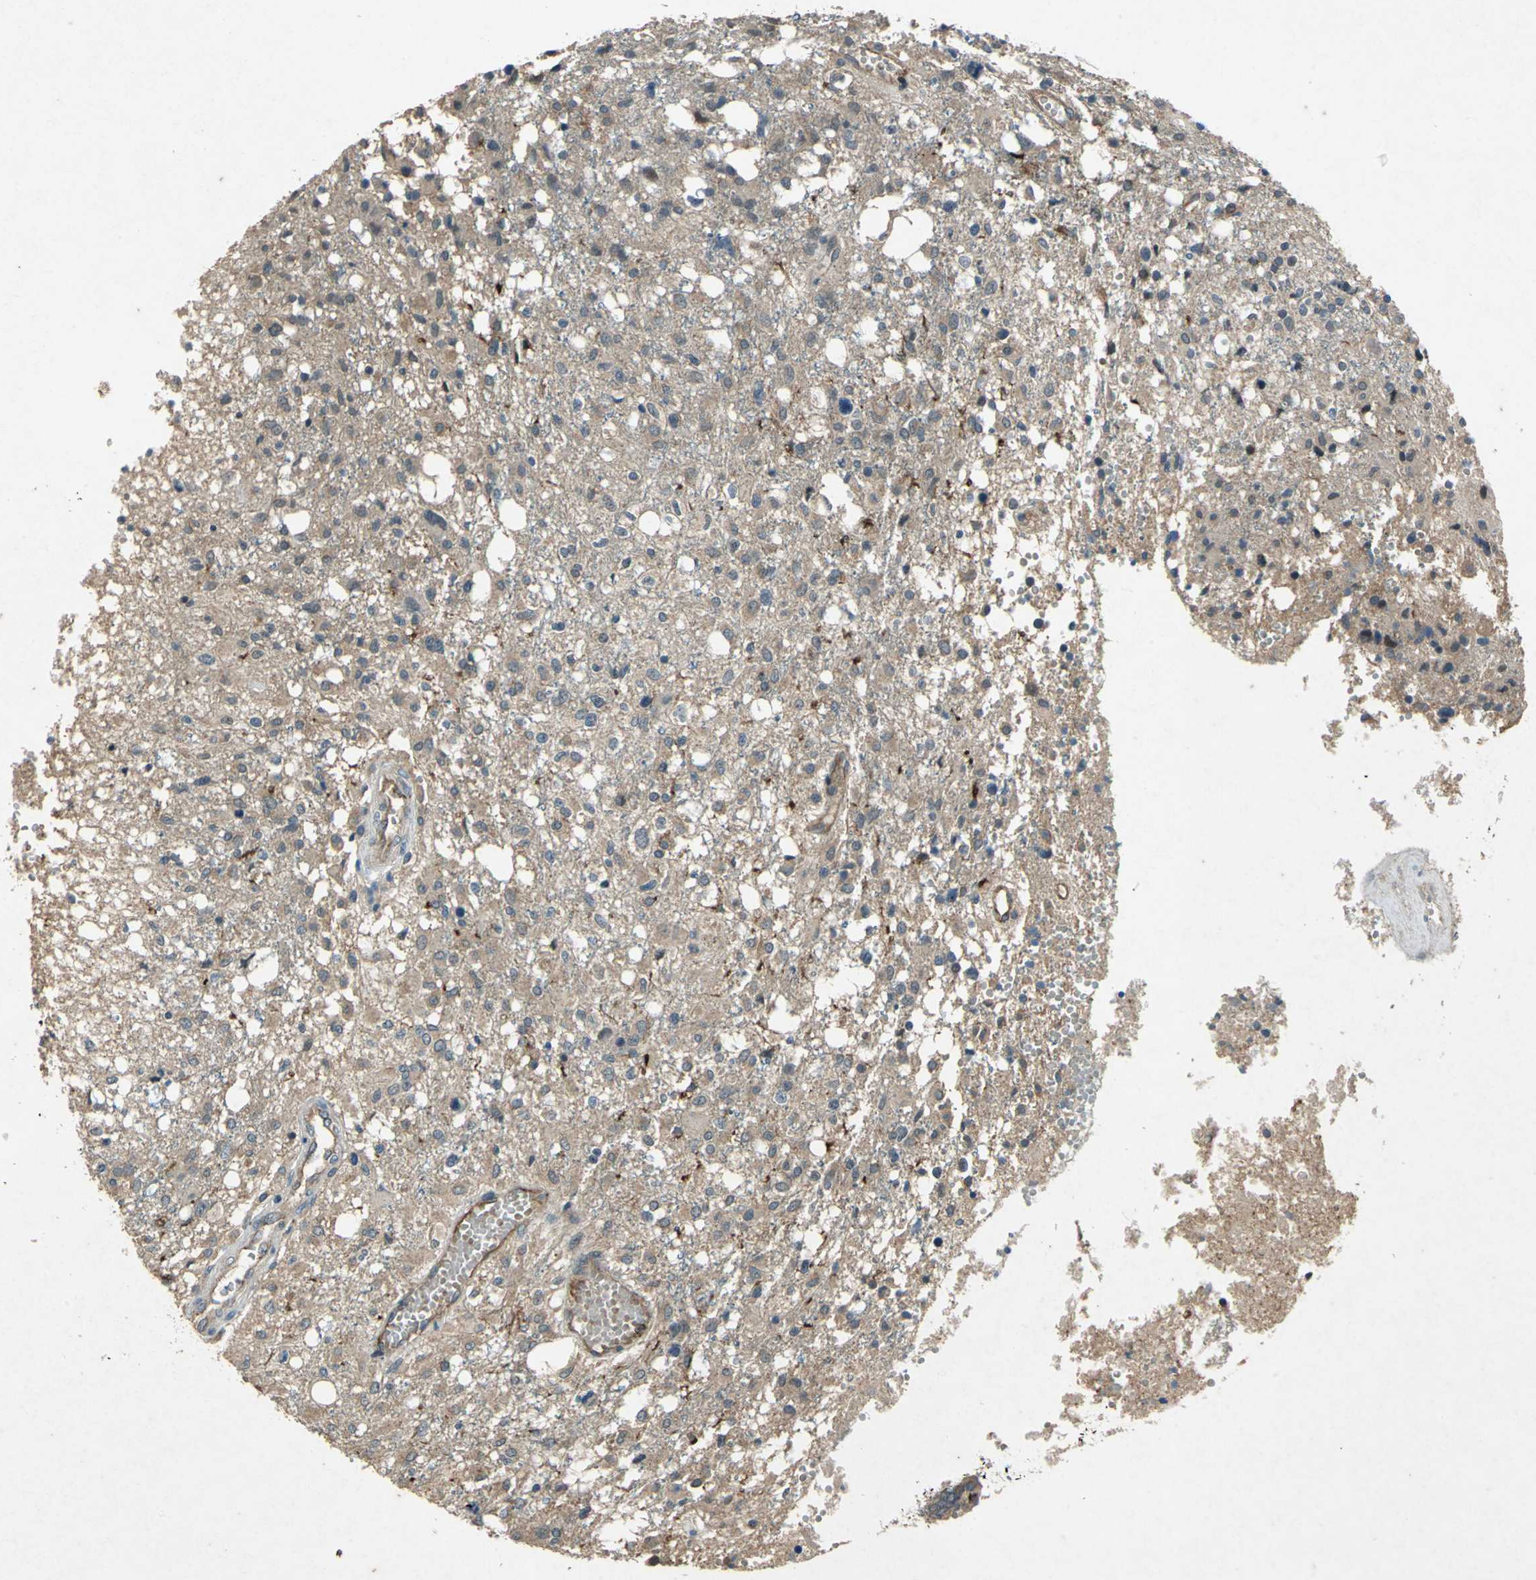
{"staining": {"intensity": "moderate", "quantity": ">75%", "location": "cytoplasmic/membranous"}, "tissue": "glioma", "cell_type": "Tumor cells", "image_type": "cancer", "snomed": [{"axis": "morphology", "description": "Glioma, malignant, High grade"}, {"axis": "topography", "description": "Cerebral cortex"}], "caption": "Malignant high-grade glioma stained with immunohistochemistry (IHC) exhibits moderate cytoplasmic/membranous positivity in about >75% of tumor cells.", "gene": "EMCN", "patient": {"sex": "male", "age": 76}}